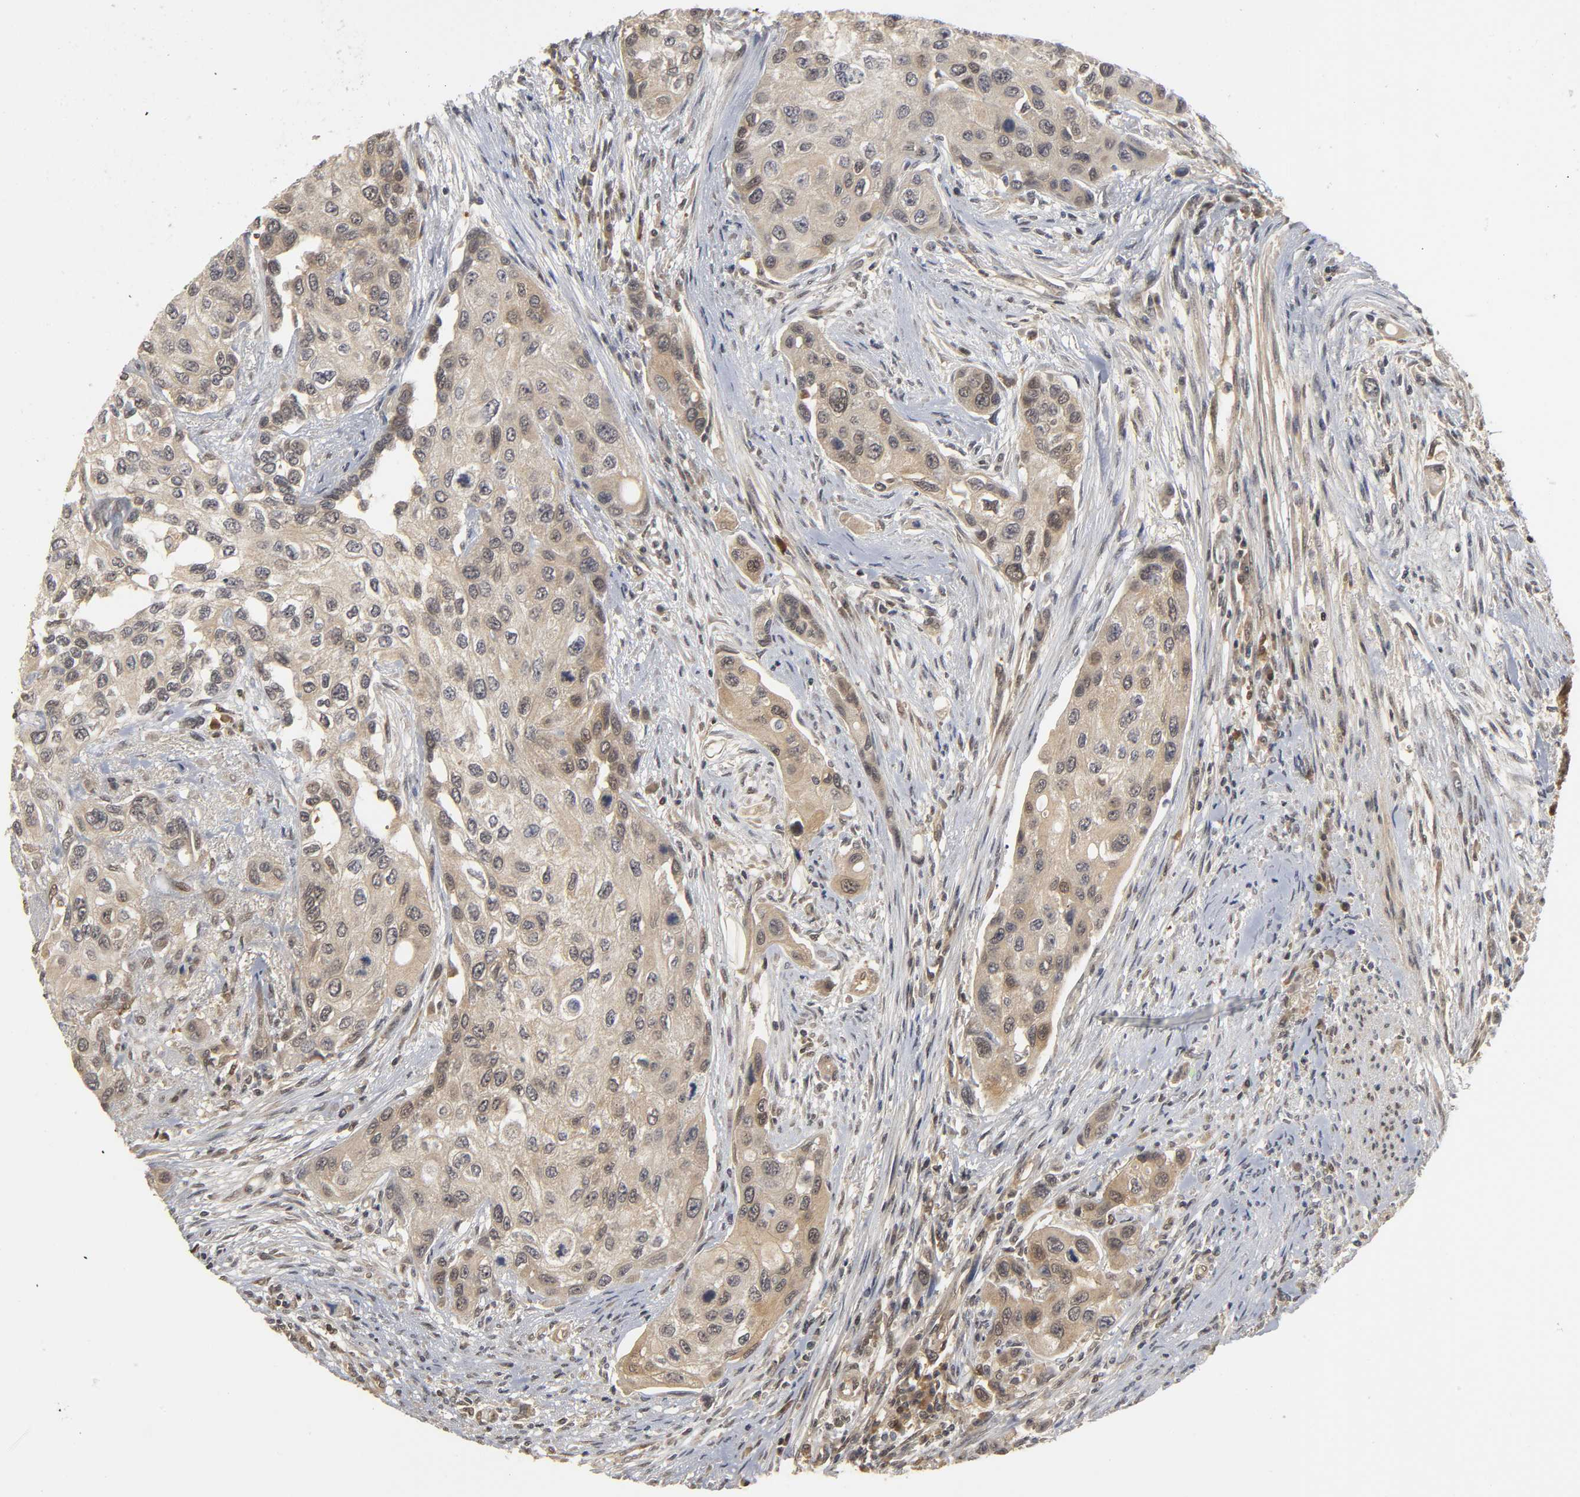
{"staining": {"intensity": "moderate", "quantity": ">75%", "location": "cytoplasmic/membranous"}, "tissue": "urothelial cancer", "cell_type": "Tumor cells", "image_type": "cancer", "snomed": [{"axis": "morphology", "description": "Urothelial carcinoma, High grade"}, {"axis": "topography", "description": "Urinary bladder"}], "caption": "Brown immunohistochemical staining in urothelial carcinoma (high-grade) demonstrates moderate cytoplasmic/membranous expression in about >75% of tumor cells.", "gene": "PARK7", "patient": {"sex": "female", "age": 56}}